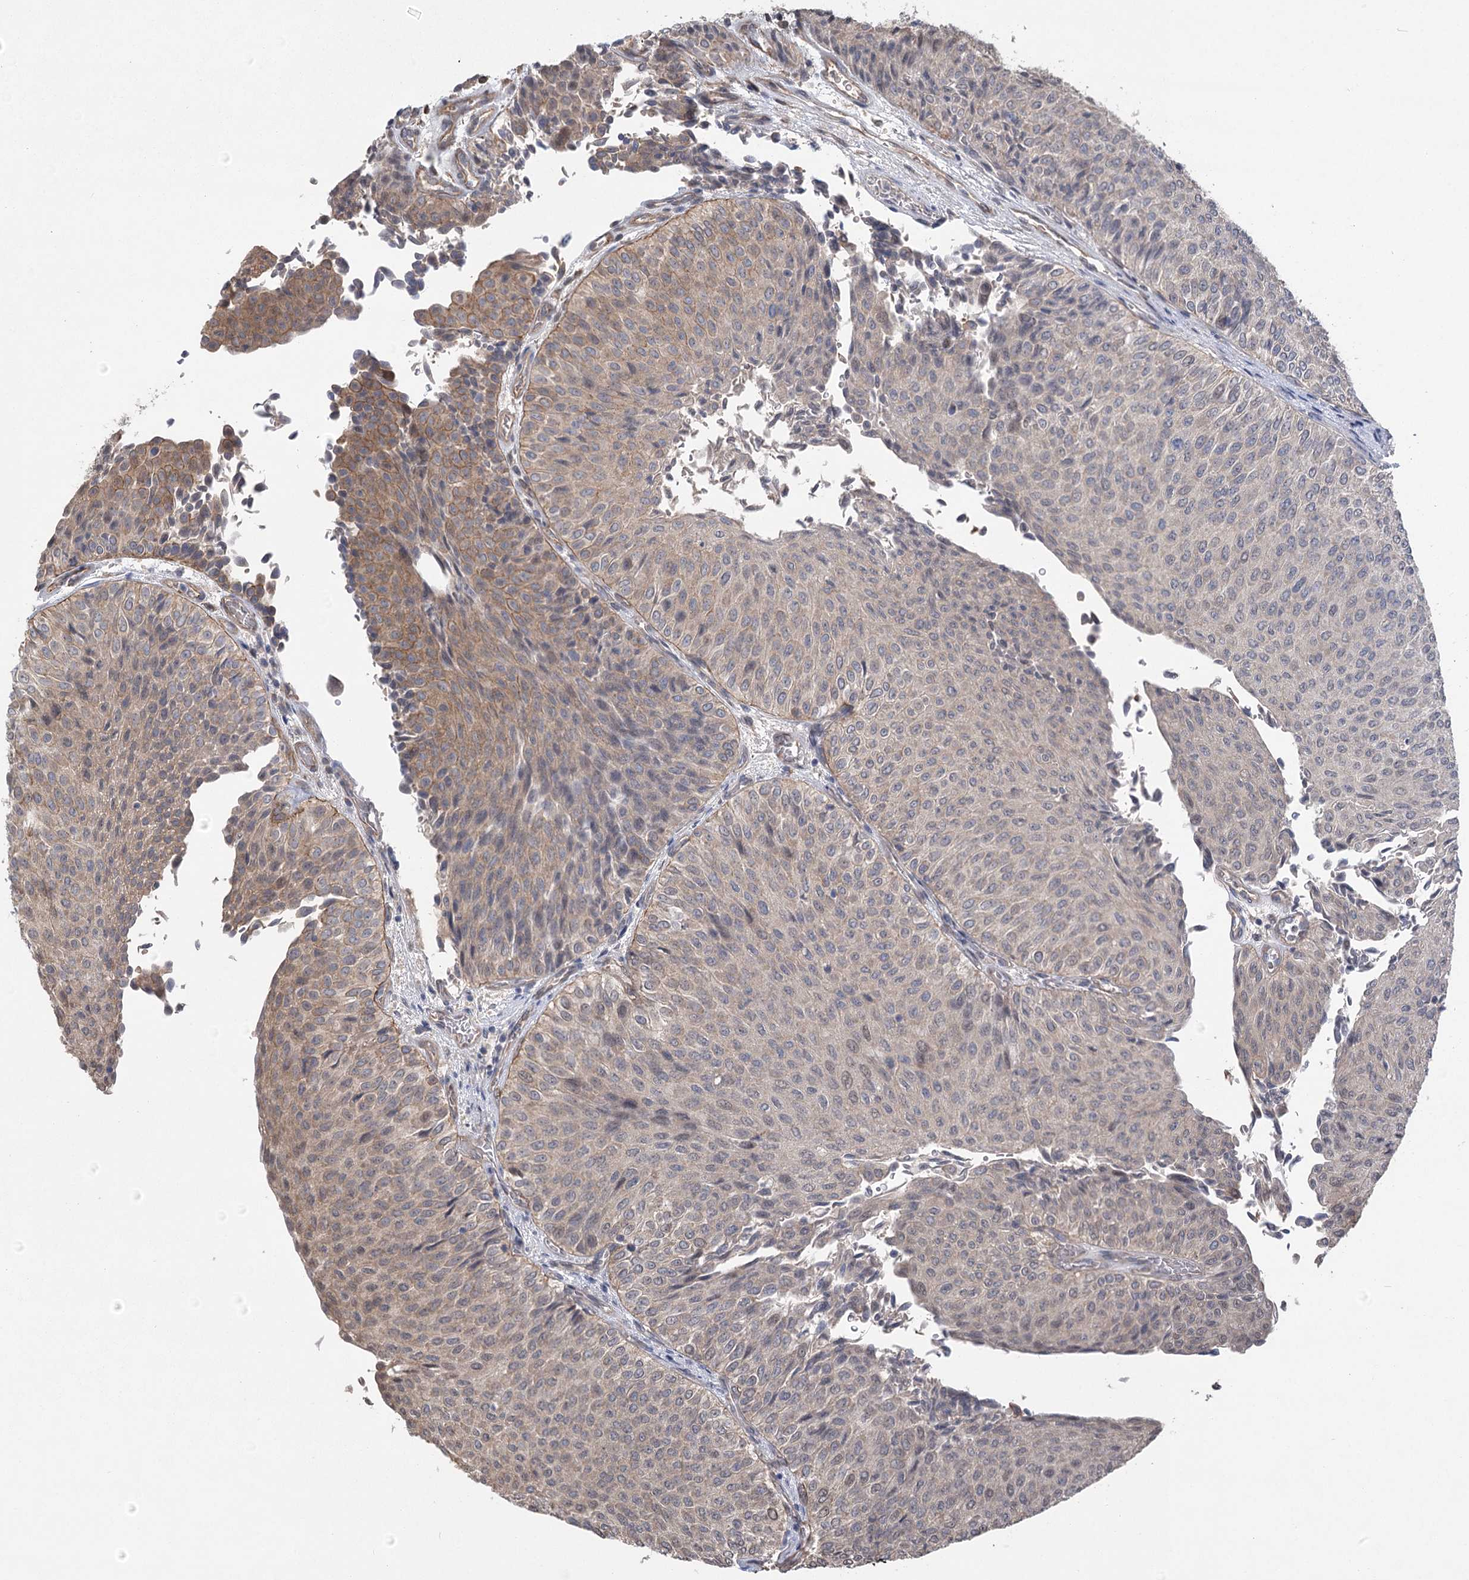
{"staining": {"intensity": "weak", "quantity": "<25%", "location": "cytoplasmic/membranous"}, "tissue": "urothelial cancer", "cell_type": "Tumor cells", "image_type": "cancer", "snomed": [{"axis": "morphology", "description": "Urothelial carcinoma, Low grade"}, {"axis": "topography", "description": "Urinary bladder"}], "caption": "Histopathology image shows no significant protein staining in tumor cells of low-grade urothelial carcinoma.", "gene": "RWDD4", "patient": {"sex": "male", "age": 78}}